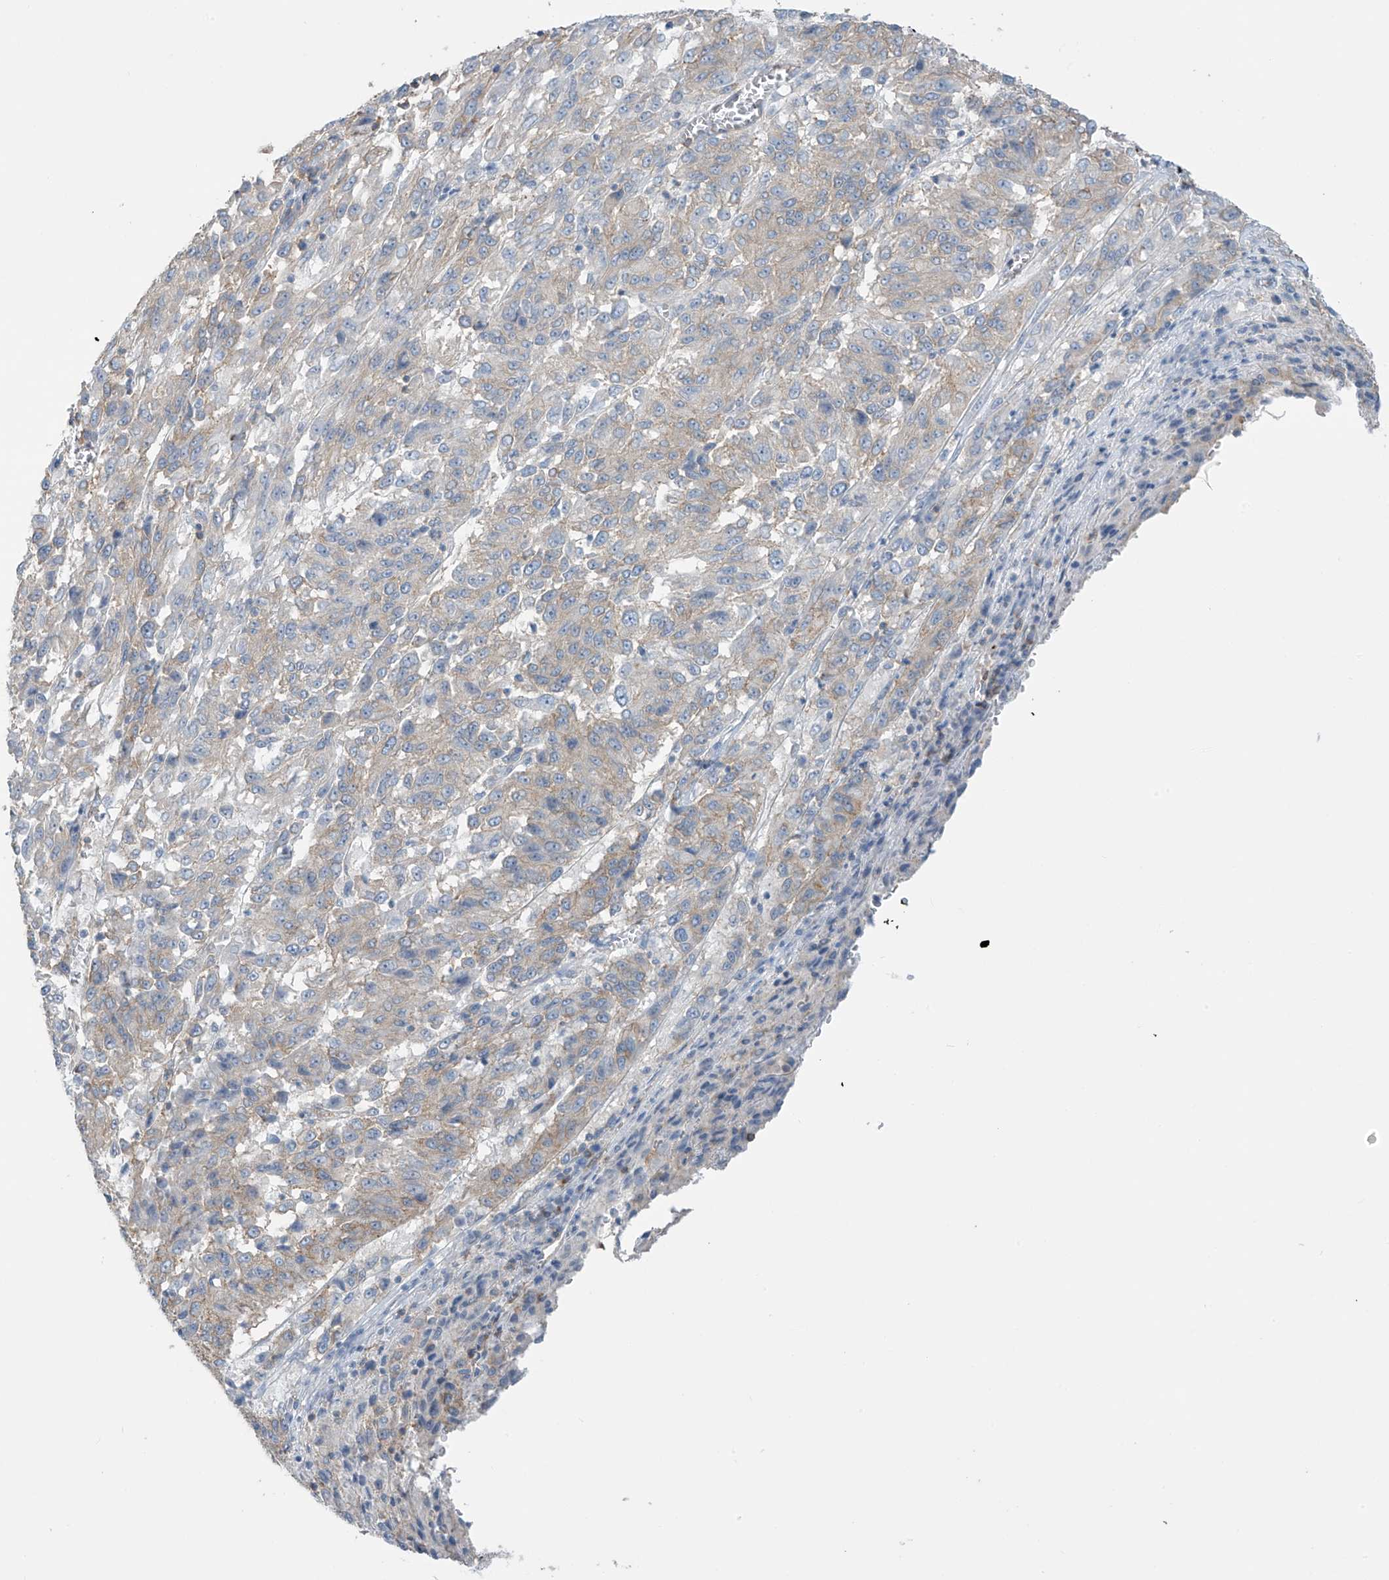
{"staining": {"intensity": "negative", "quantity": "none", "location": "none"}, "tissue": "melanoma", "cell_type": "Tumor cells", "image_type": "cancer", "snomed": [{"axis": "morphology", "description": "Malignant melanoma, Metastatic site"}, {"axis": "topography", "description": "Lung"}], "caption": "Human melanoma stained for a protein using IHC exhibits no staining in tumor cells.", "gene": "ZNF846", "patient": {"sex": "male", "age": 64}}